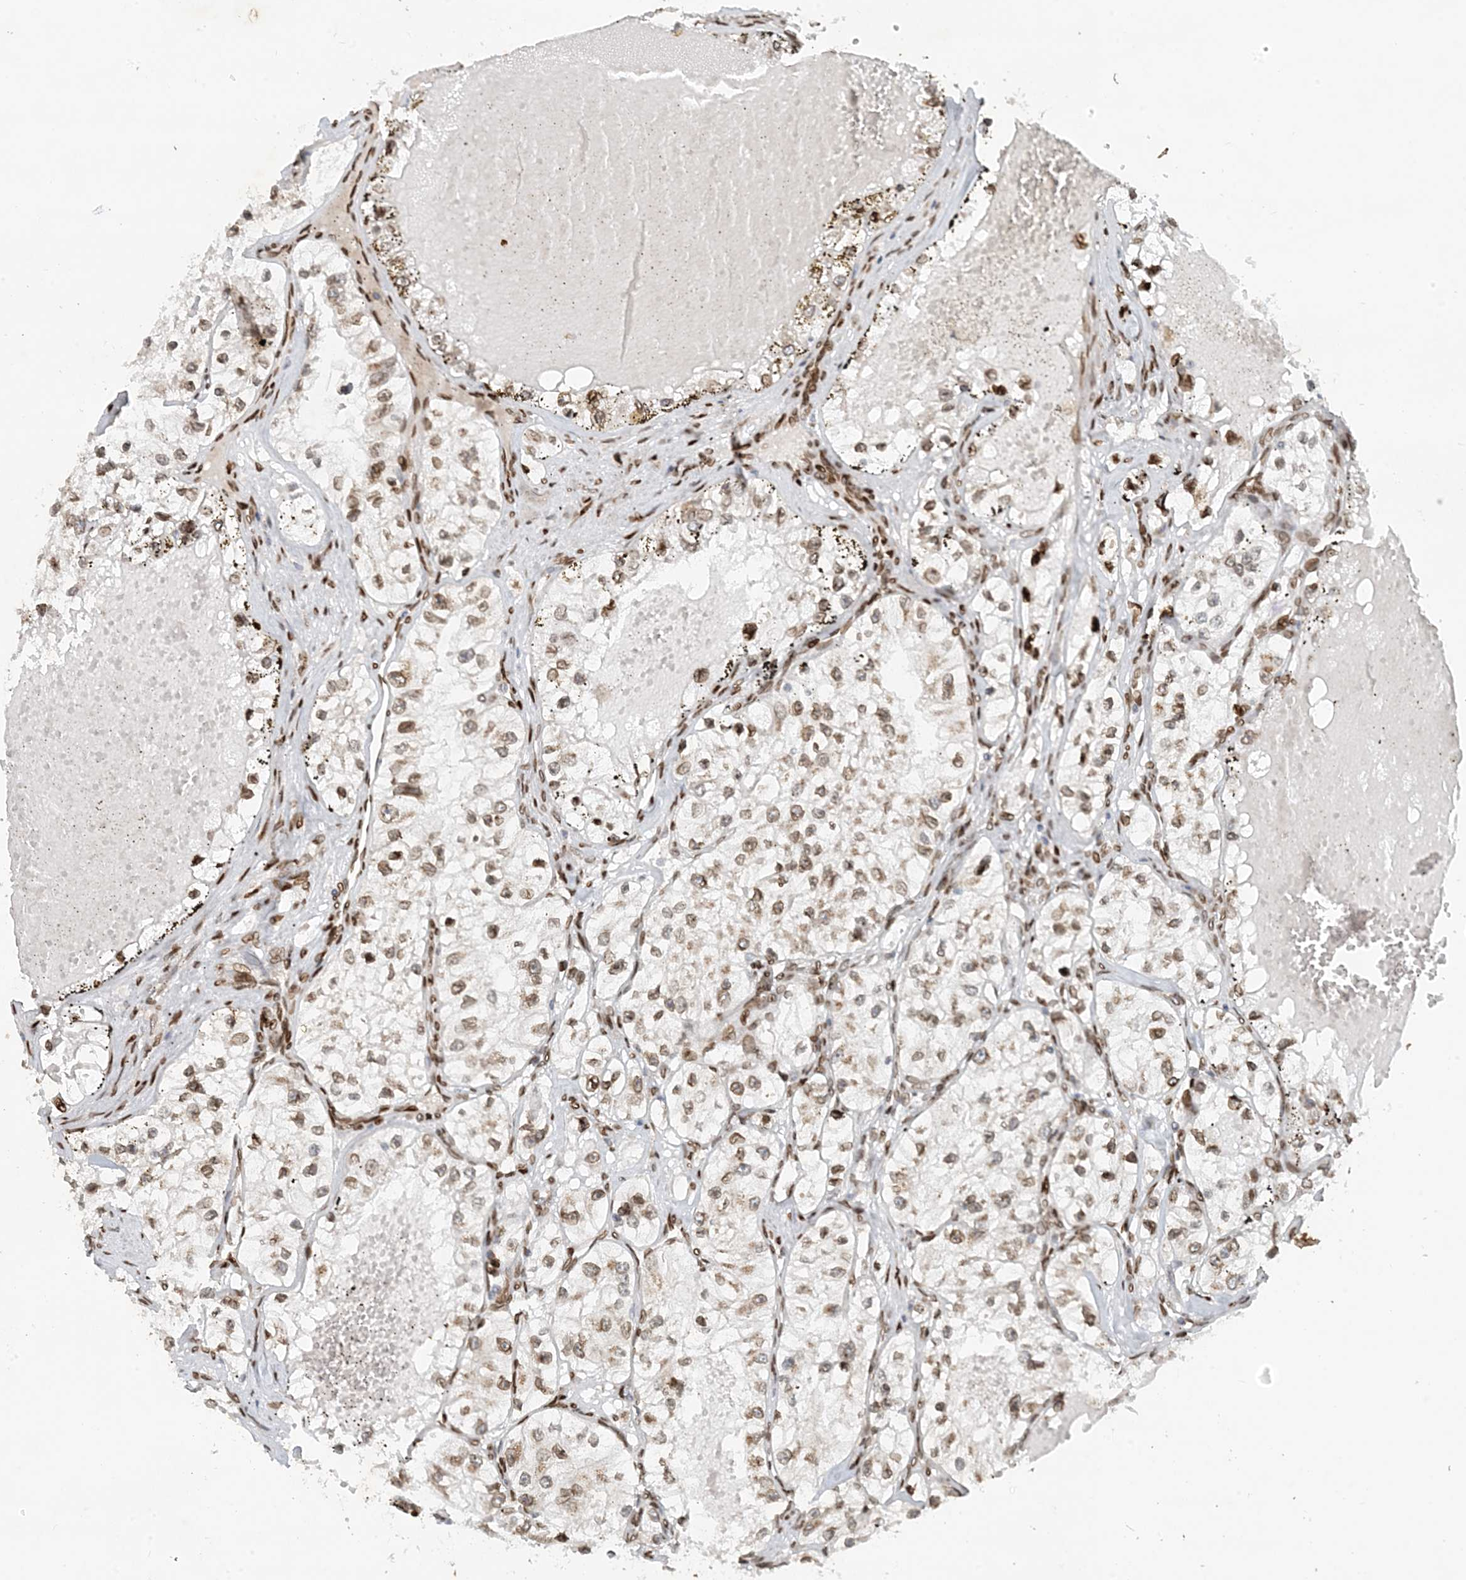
{"staining": {"intensity": "weak", "quantity": "<25%", "location": "cytoplasmic/membranous"}, "tissue": "renal cancer", "cell_type": "Tumor cells", "image_type": "cancer", "snomed": [{"axis": "morphology", "description": "Adenocarcinoma, NOS"}, {"axis": "topography", "description": "Kidney"}], "caption": "Renal cancer was stained to show a protein in brown. There is no significant positivity in tumor cells.", "gene": "SLC35A2", "patient": {"sex": "female", "age": 57}}